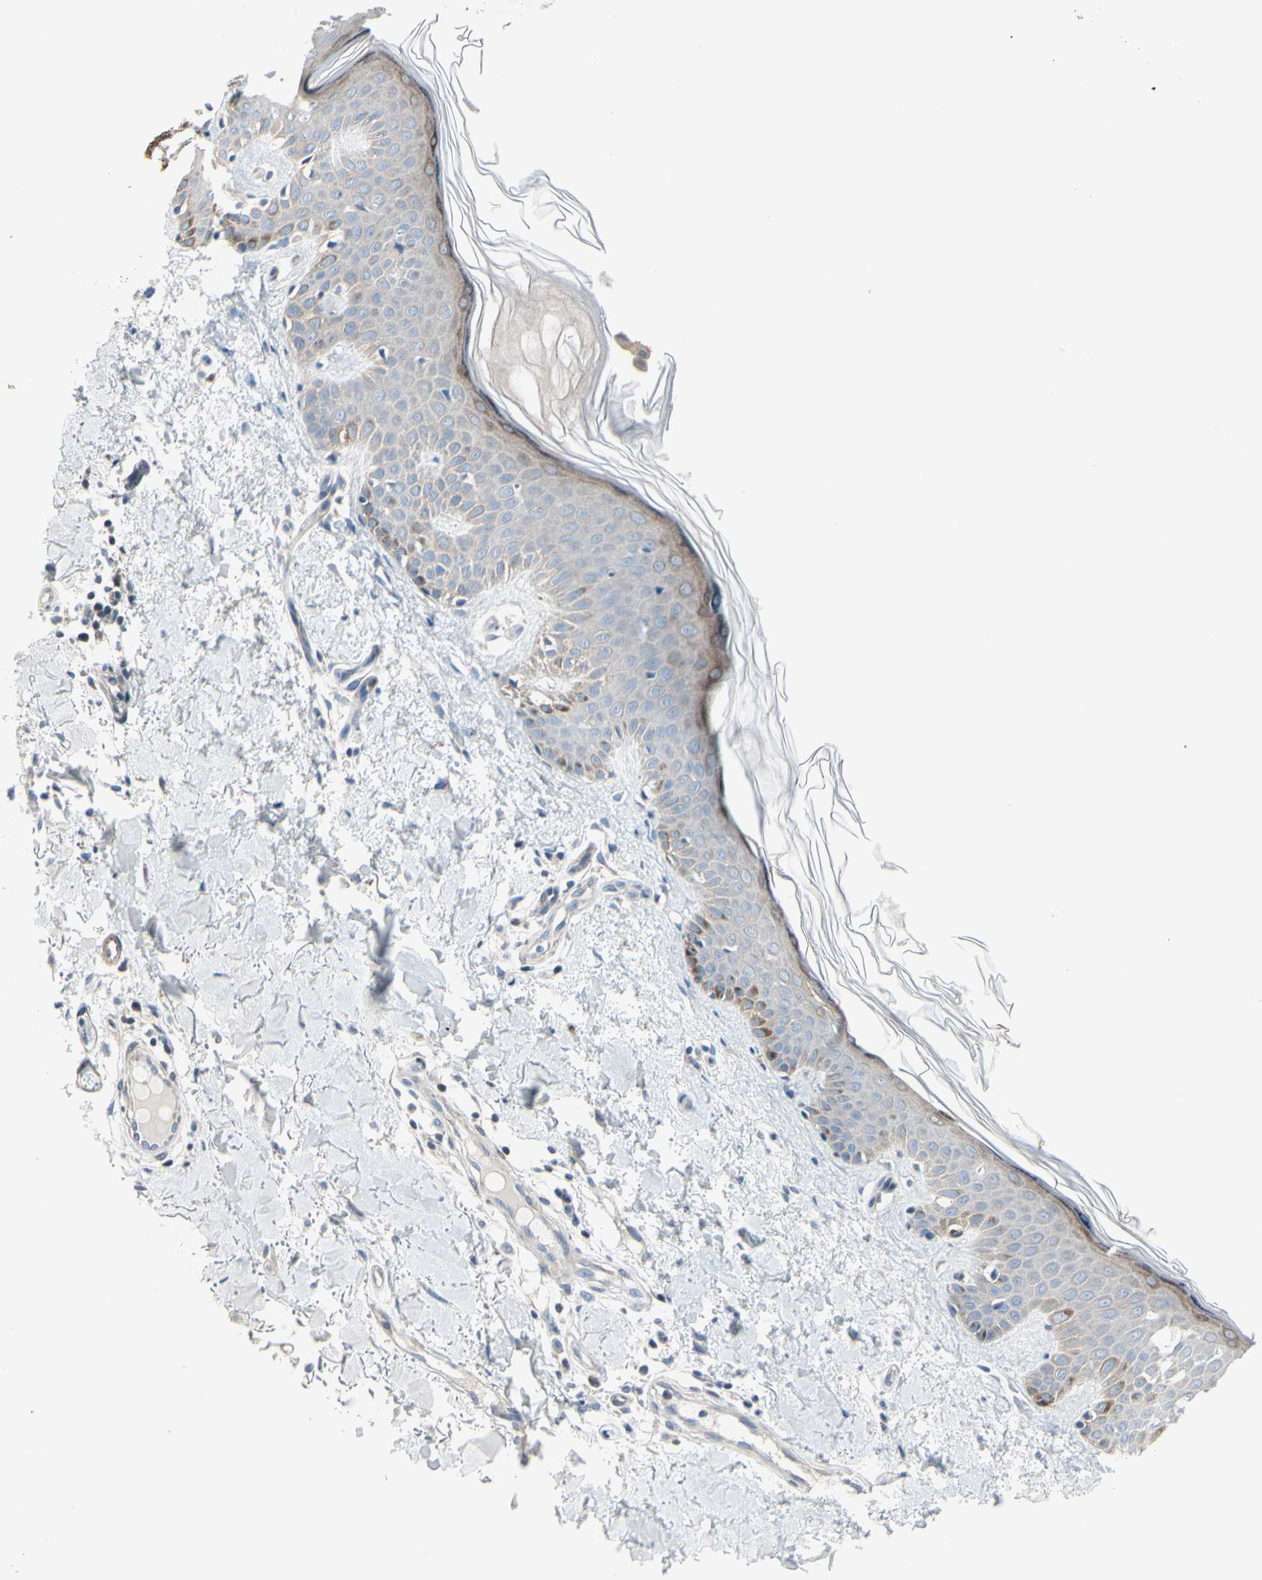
{"staining": {"intensity": "moderate", "quantity": "25%-75%", "location": "cytoplasmic/membranous"}, "tissue": "skin", "cell_type": "Fibroblasts", "image_type": "normal", "snomed": [{"axis": "morphology", "description": "Normal tissue, NOS"}, {"axis": "topography", "description": "Skin"}], "caption": "Immunohistochemistry micrograph of unremarkable skin: skin stained using immunohistochemistry displays medium levels of moderate protein expression localized specifically in the cytoplasmic/membranous of fibroblasts, appearing as a cytoplasmic/membranous brown color.", "gene": "MAP2", "patient": {"sex": "male", "age": 67}}